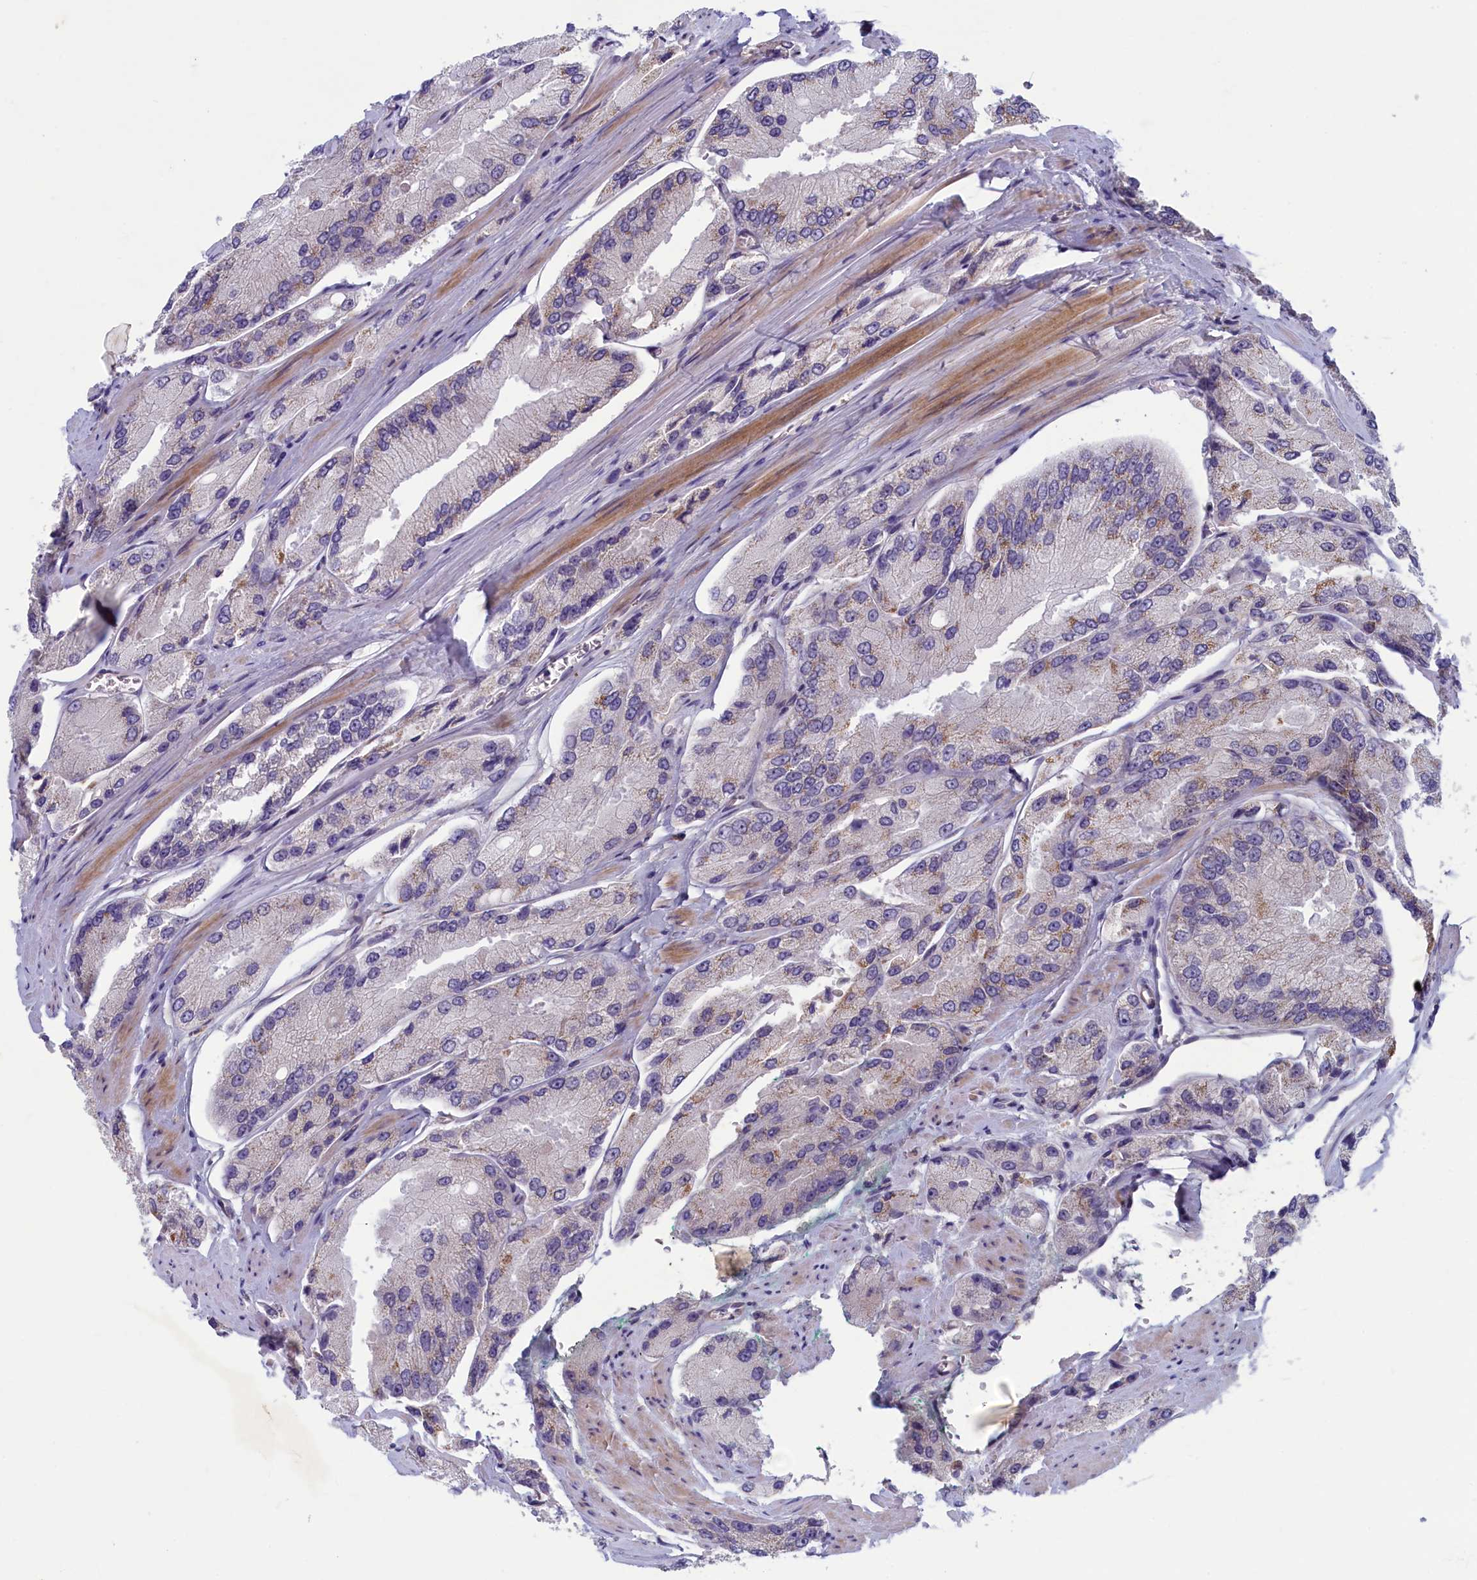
{"staining": {"intensity": "weak", "quantity": "<25%", "location": "cytoplasmic/membranous"}, "tissue": "prostate cancer", "cell_type": "Tumor cells", "image_type": "cancer", "snomed": [{"axis": "morphology", "description": "Adenocarcinoma, High grade"}, {"axis": "topography", "description": "Prostate"}], "caption": "IHC histopathology image of neoplastic tissue: prostate cancer (high-grade adenocarcinoma) stained with DAB demonstrates no significant protein positivity in tumor cells. Nuclei are stained in blue.", "gene": "PLEKHG6", "patient": {"sex": "male", "age": 58}}